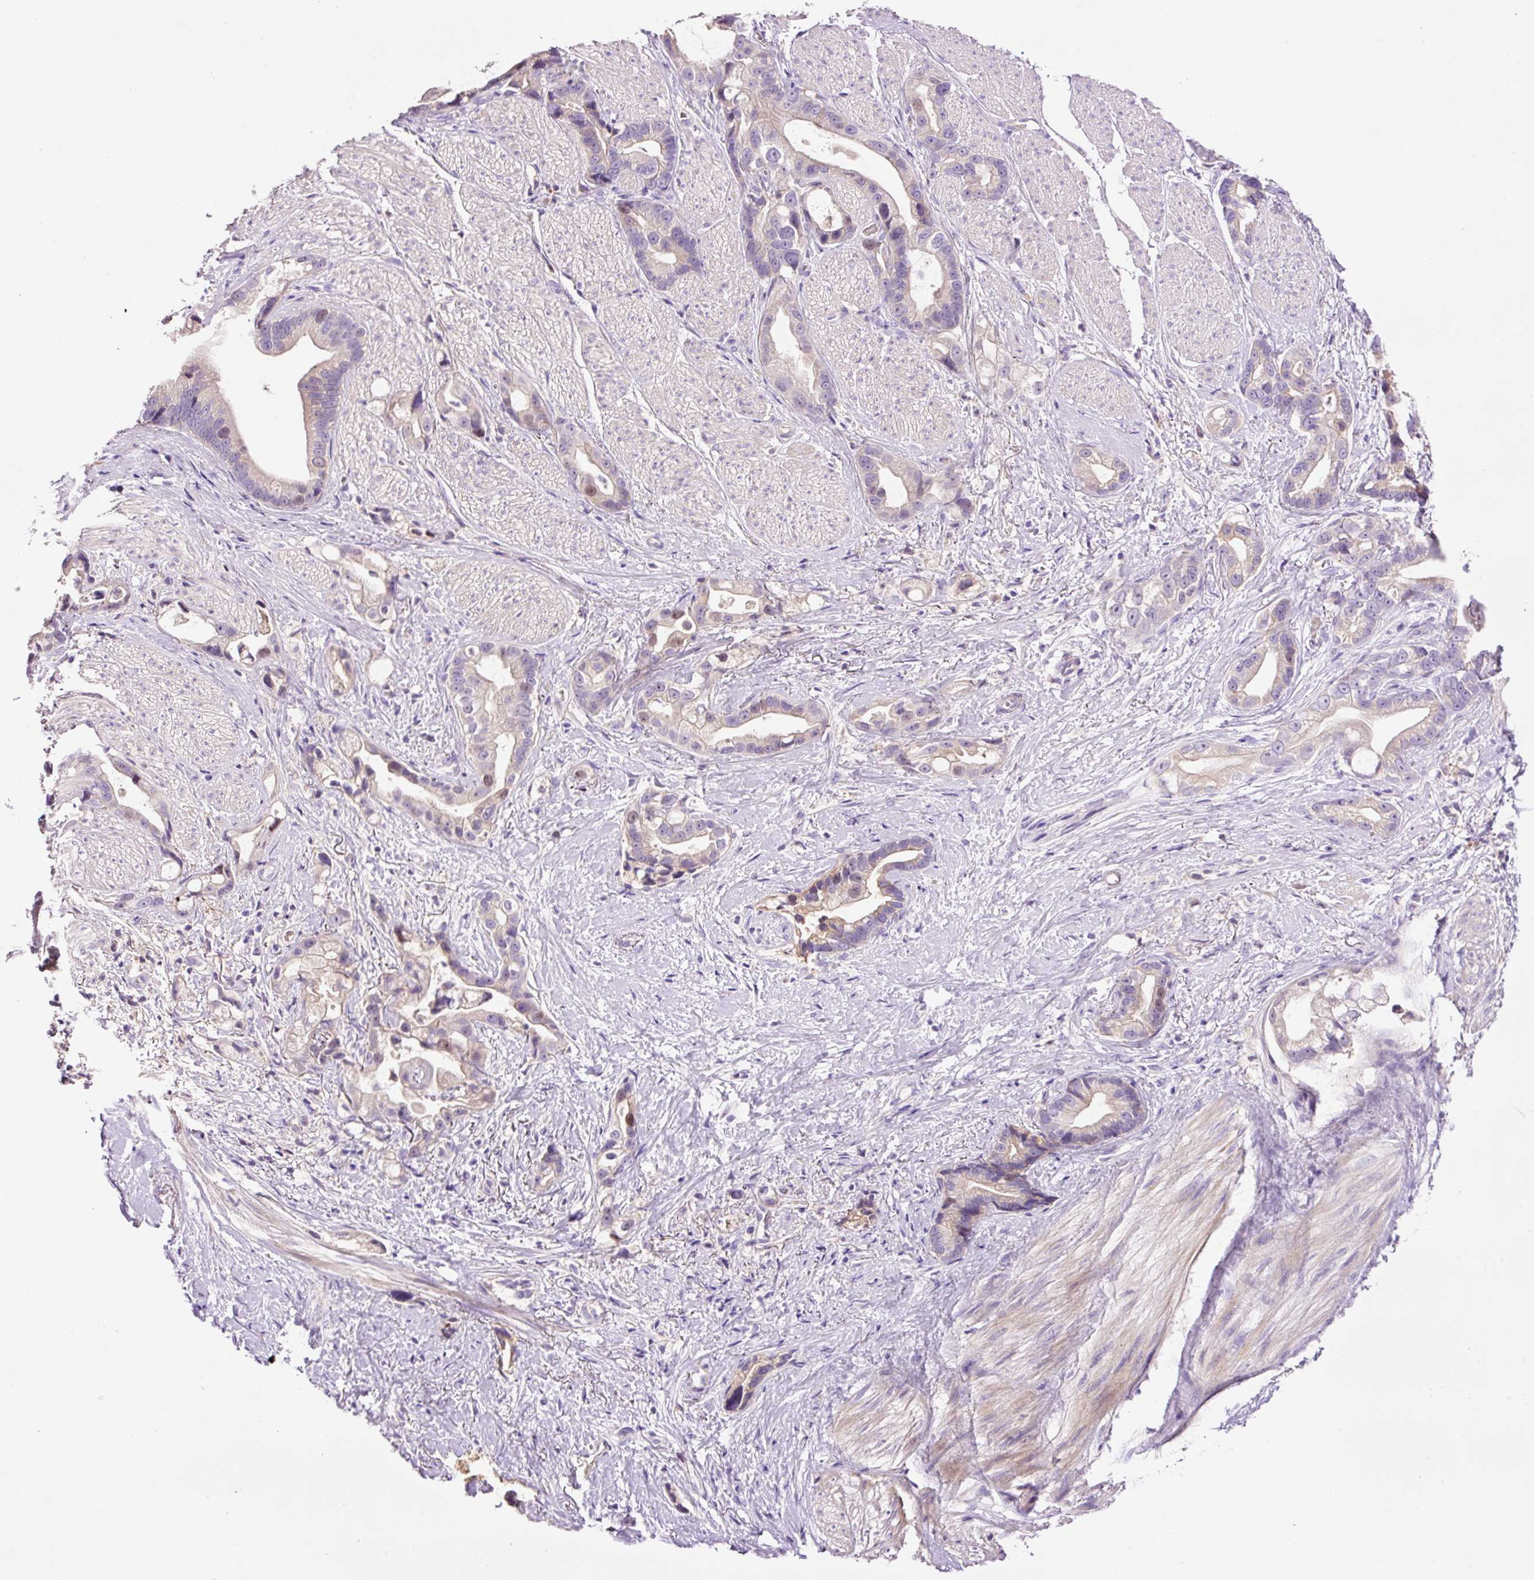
{"staining": {"intensity": "negative", "quantity": "none", "location": "none"}, "tissue": "stomach cancer", "cell_type": "Tumor cells", "image_type": "cancer", "snomed": [{"axis": "morphology", "description": "Adenocarcinoma, NOS"}, {"axis": "topography", "description": "Stomach"}], "caption": "Immunohistochemistry of human stomach cancer (adenocarcinoma) exhibits no positivity in tumor cells.", "gene": "DPPA4", "patient": {"sex": "male", "age": 55}}